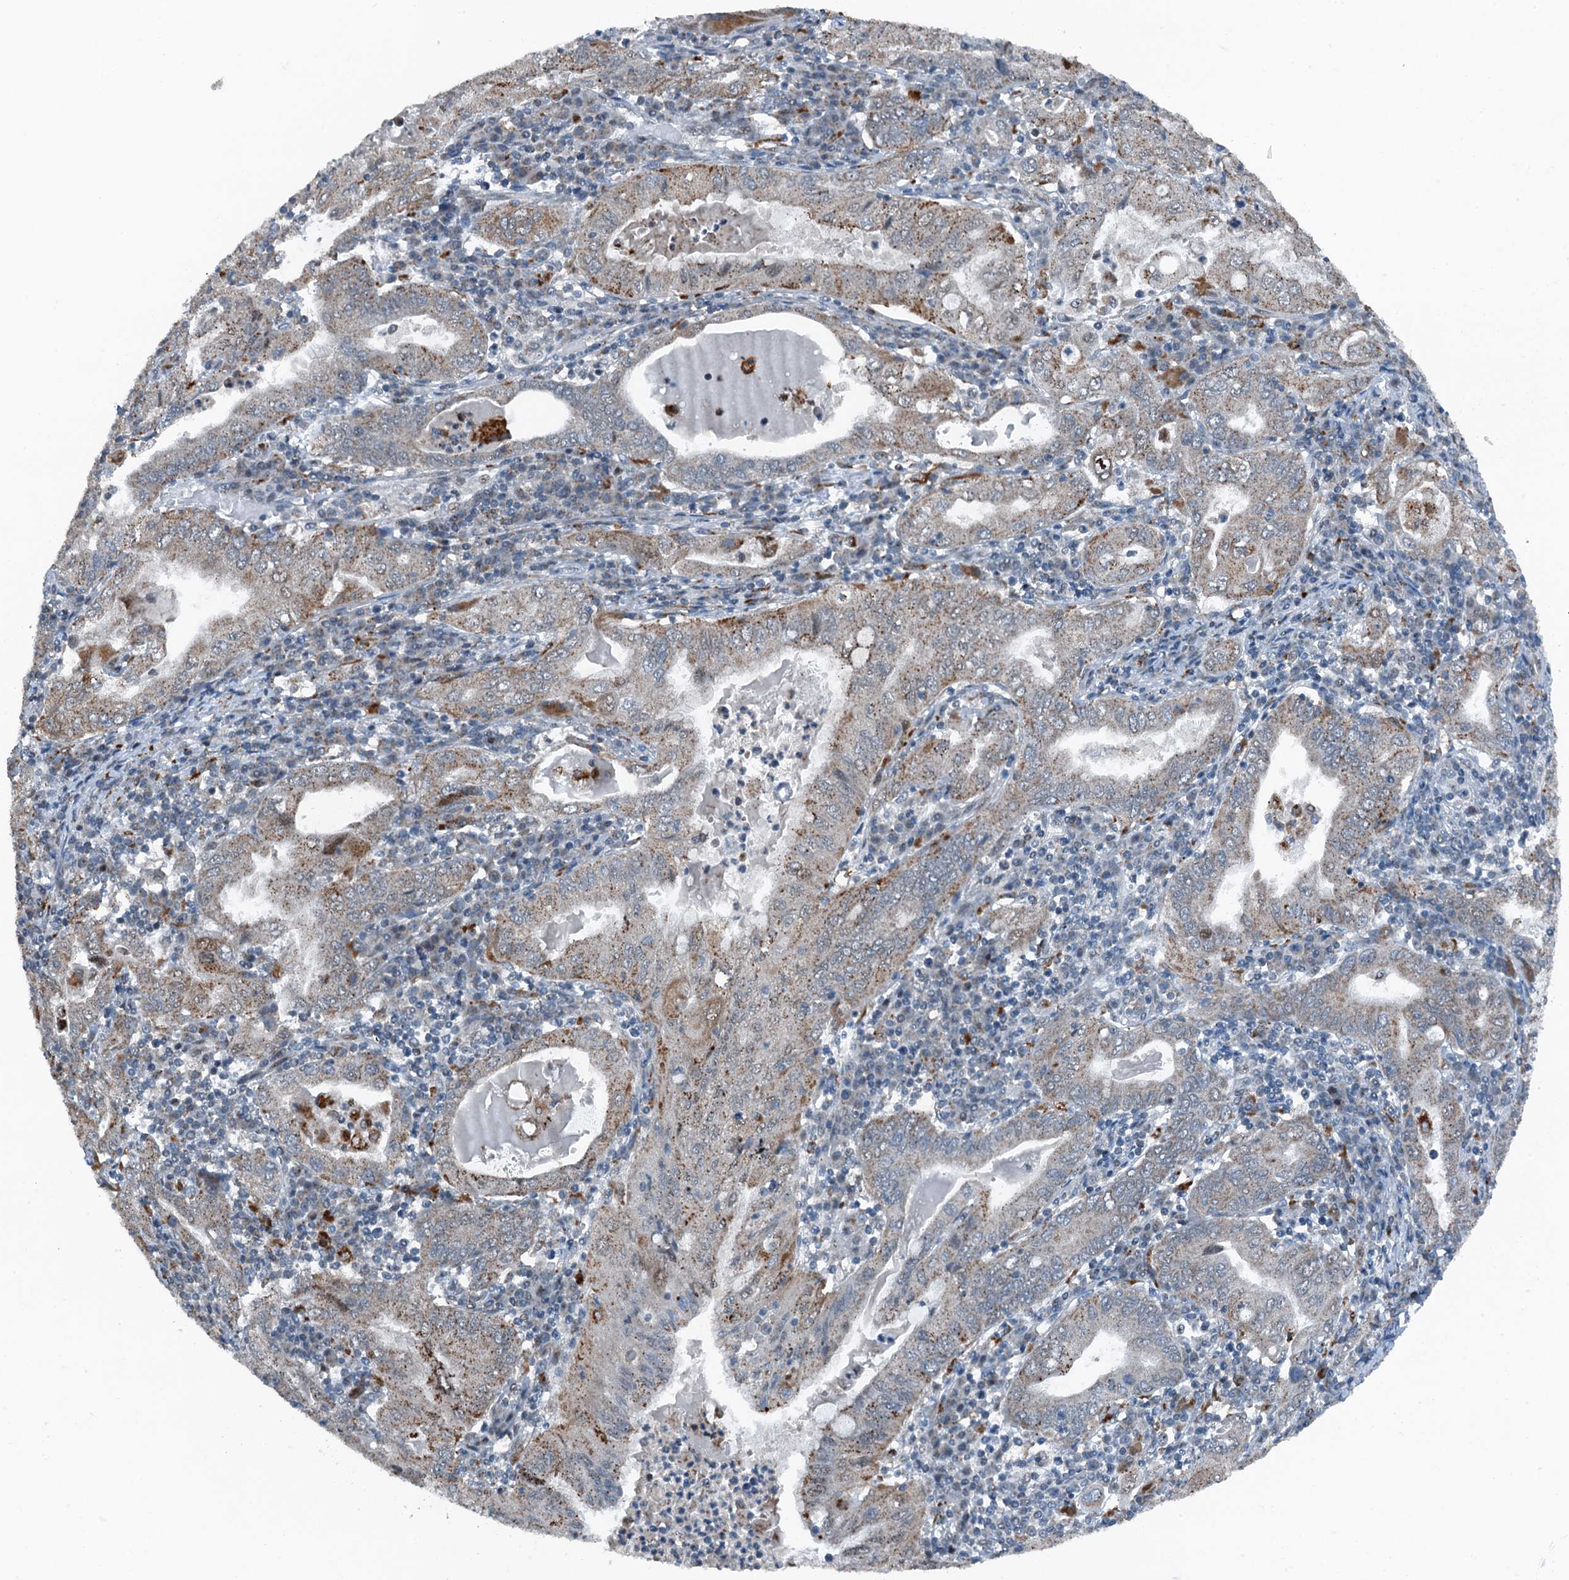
{"staining": {"intensity": "moderate", "quantity": "25%-75%", "location": "cytoplasmic/membranous"}, "tissue": "stomach cancer", "cell_type": "Tumor cells", "image_type": "cancer", "snomed": [{"axis": "morphology", "description": "Normal tissue, NOS"}, {"axis": "morphology", "description": "Adenocarcinoma, NOS"}, {"axis": "topography", "description": "Esophagus"}, {"axis": "topography", "description": "Stomach, upper"}, {"axis": "topography", "description": "Peripheral nerve tissue"}], "caption": "Moderate cytoplasmic/membranous protein staining is present in approximately 25%-75% of tumor cells in stomach cancer (adenocarcinoma).", "gene": "BMERB1", "patient": {"sex": "male", "age": 62}}